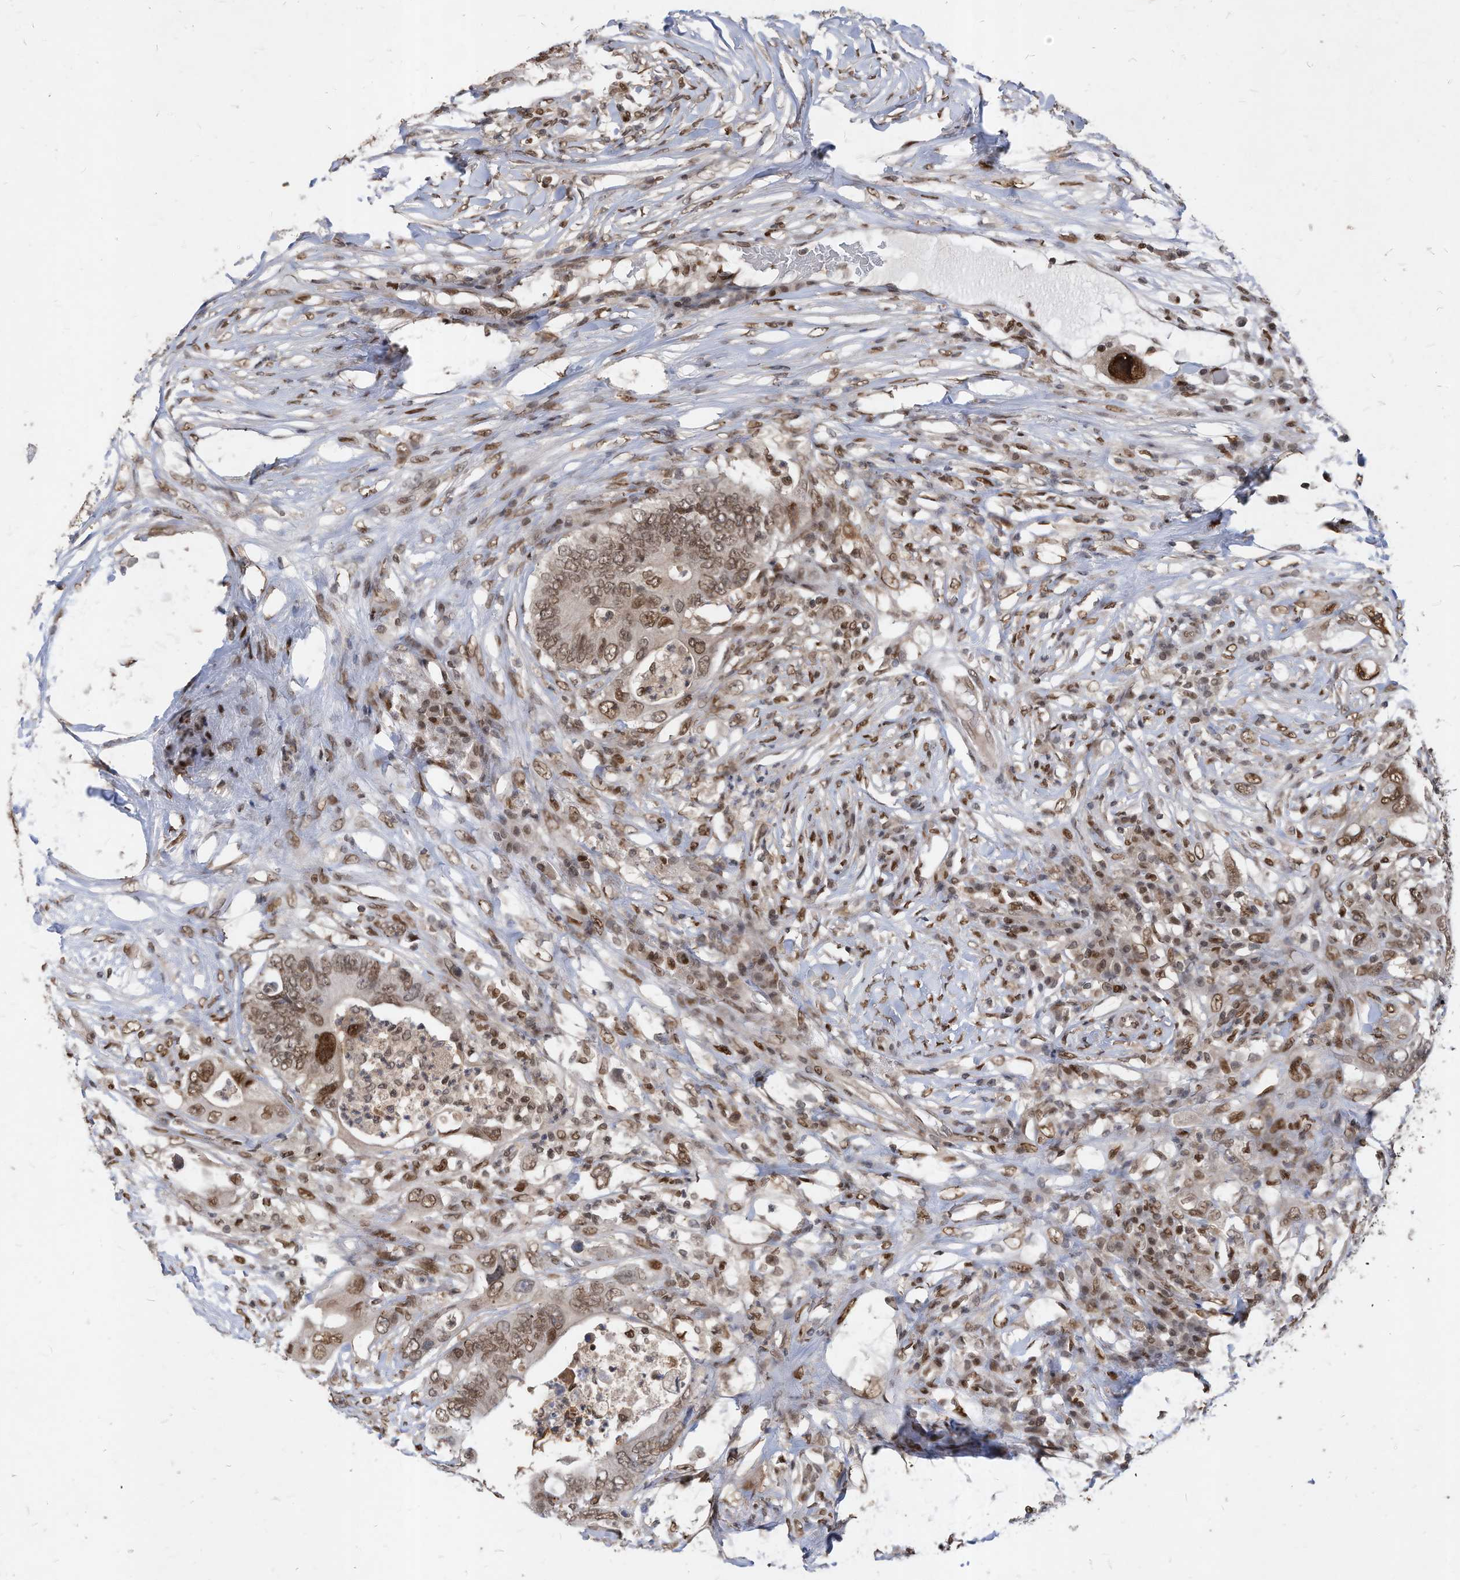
{"staining": {"intensity": "moderate", "quantity": ">75%", "location": "nuclear"}, "tissue": "colorectal cancer", "cell_type": "Tumor cells", "image_type": "cancer", "snomed": [{"axis": "morphology", "description": "Adenocarcinoma, NOS"}, {"axis": "topography", "description": "Colon"}], "caption": "Brown immunohistochemical staining in colorectal adenocarcinoma displays moderate nuclear positivity in about >75% of tumor cells.", "gene": "KPNB1", "patient": {"sex": "male", "age": 71}}